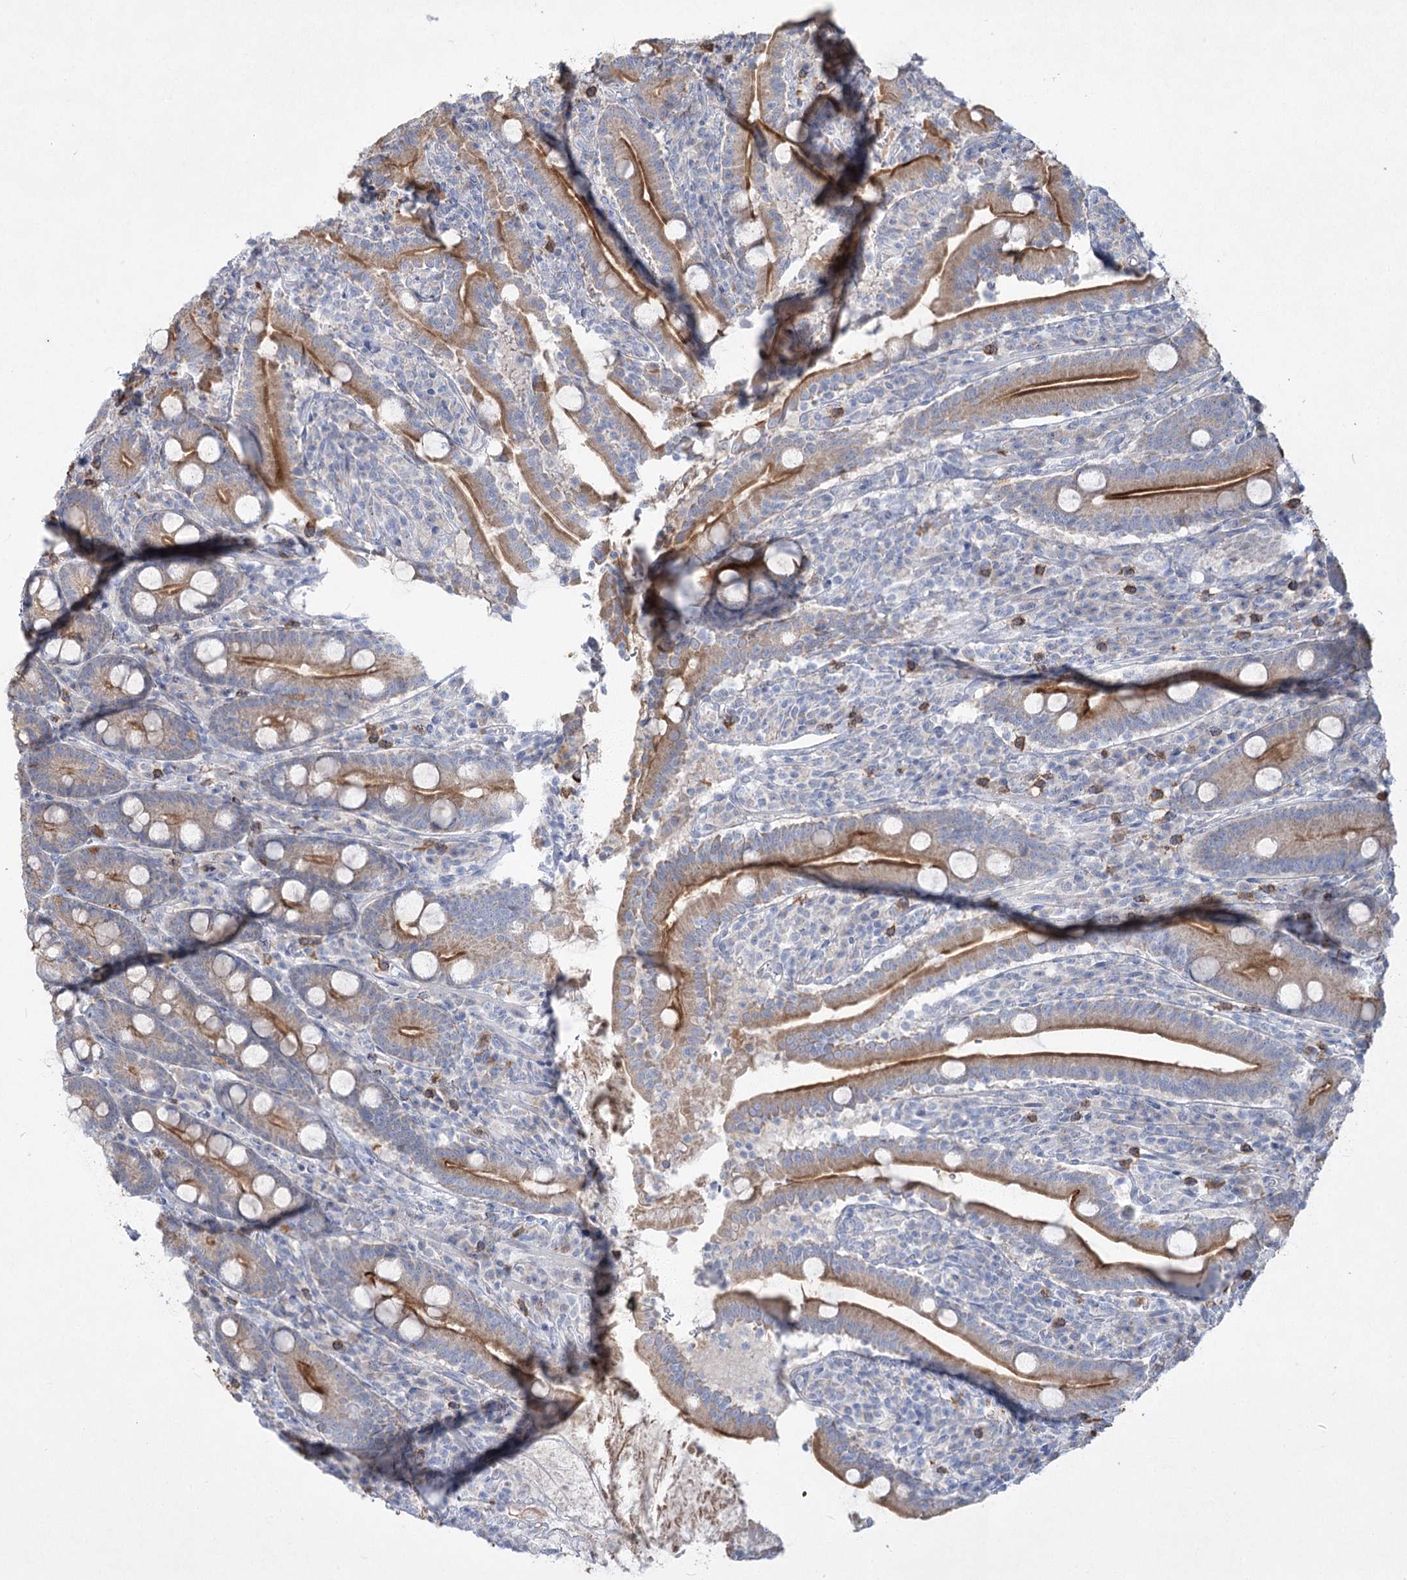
{"staining": {"intensity": "strong", "quantity": "25%-75%", "location": "cytoplasmic/membranous"}, "tissue": "duodenum", "cell_type": "Glandular cells", "image_type": "normal", "snomed": [{"axis": "morphology", "description": "Normal tissue, NOS"}, {"axis": "topography", "description": "Duodenum"}], "caption": "Immunohistochemistry staining of unremarkable duodenum, which exhibits high levels of strong cytoplasmic/membranous expression in approximately 25%-75% of glandular cells indicating strong cytoplasmic/membranous protein staining. The staining was performed using DAB (3,3'-diaminobenzidine) (brown) for protein detection and nuclei were counterstained in hematoxylin (blue).", "gene": "PLA2G12A", "patient": {"sex": "male", "age": 35}}